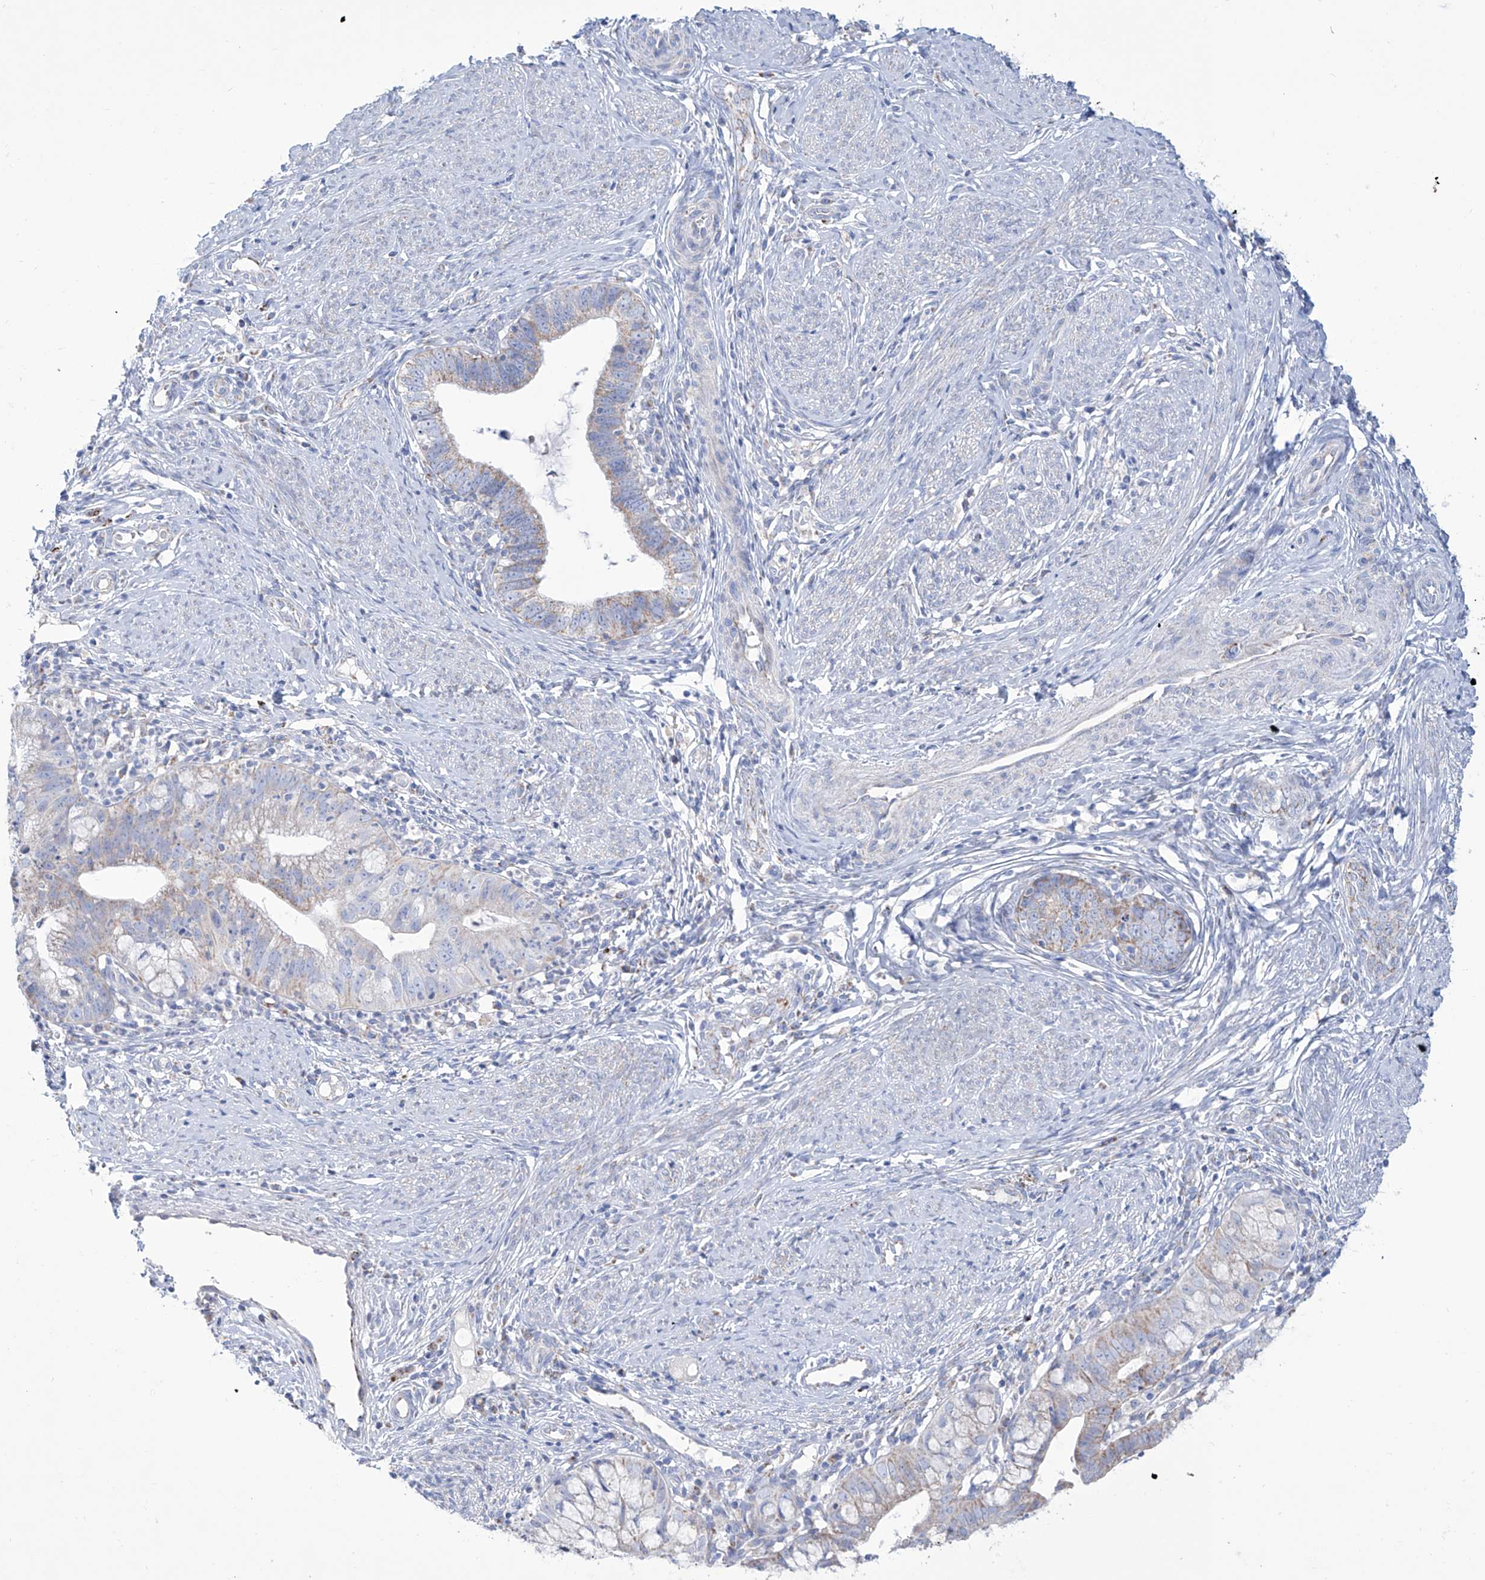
{"staining": {"intensity": "moderate", "quantity": "25%-75%", "location": "cytoplasmic/membranous"}, "tissue": "cervical cancer", "cell_type": "Tumor cells", "image_type": "cancer", "snomed": [{"axis": "morphology", "description": "Adenocarcinoma, NOS"}, {"axis": "topography", "description": "Cervix"}], "caption": "Protein expression analysis of cervical cancer (adenocarcinoma) displays moderate cytoplasmic/membranous positivity in approximately 25%-75% of tumor cells.", "gene": "ALDH6A1", "patient": {"sex": "female", "age": 36}}